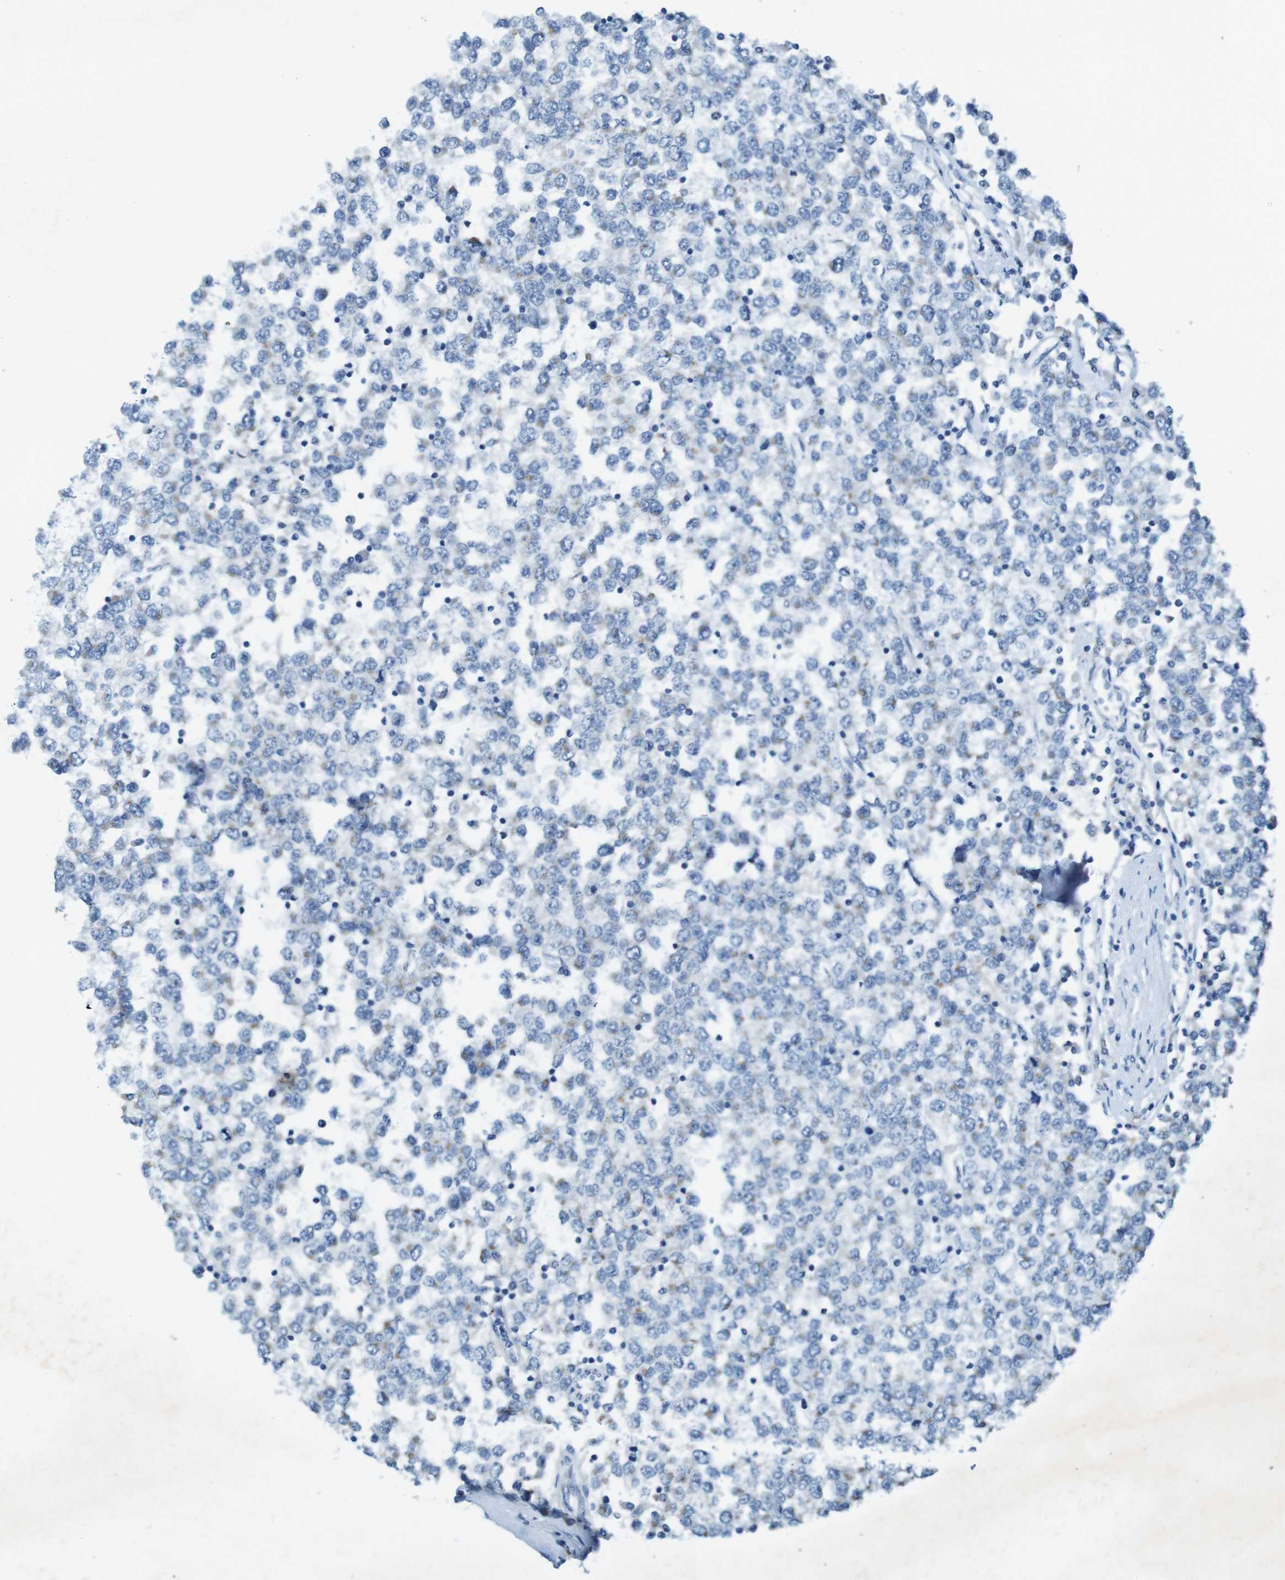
{"staining": {"intensity": "weak", "quantity": "<25%", "location": "cytoplasmic/membranous"}, "tissue": "testis cancer", "cell_type": "Tumor cells", "image_type": "cancer", "snomed": [{"axis": "morphology", "description": "Seminoma, NOS"}, {"axis": "topography", "description": "Testis"}], "caption": "Immunohistochemistry (IHC) micrograph of neoplastic tissue: testis cancer stained with DAB reveals no significant protein expression in tumor cells.", "gene": "CD320", "patient": {"sex": "male", "age": 65}}